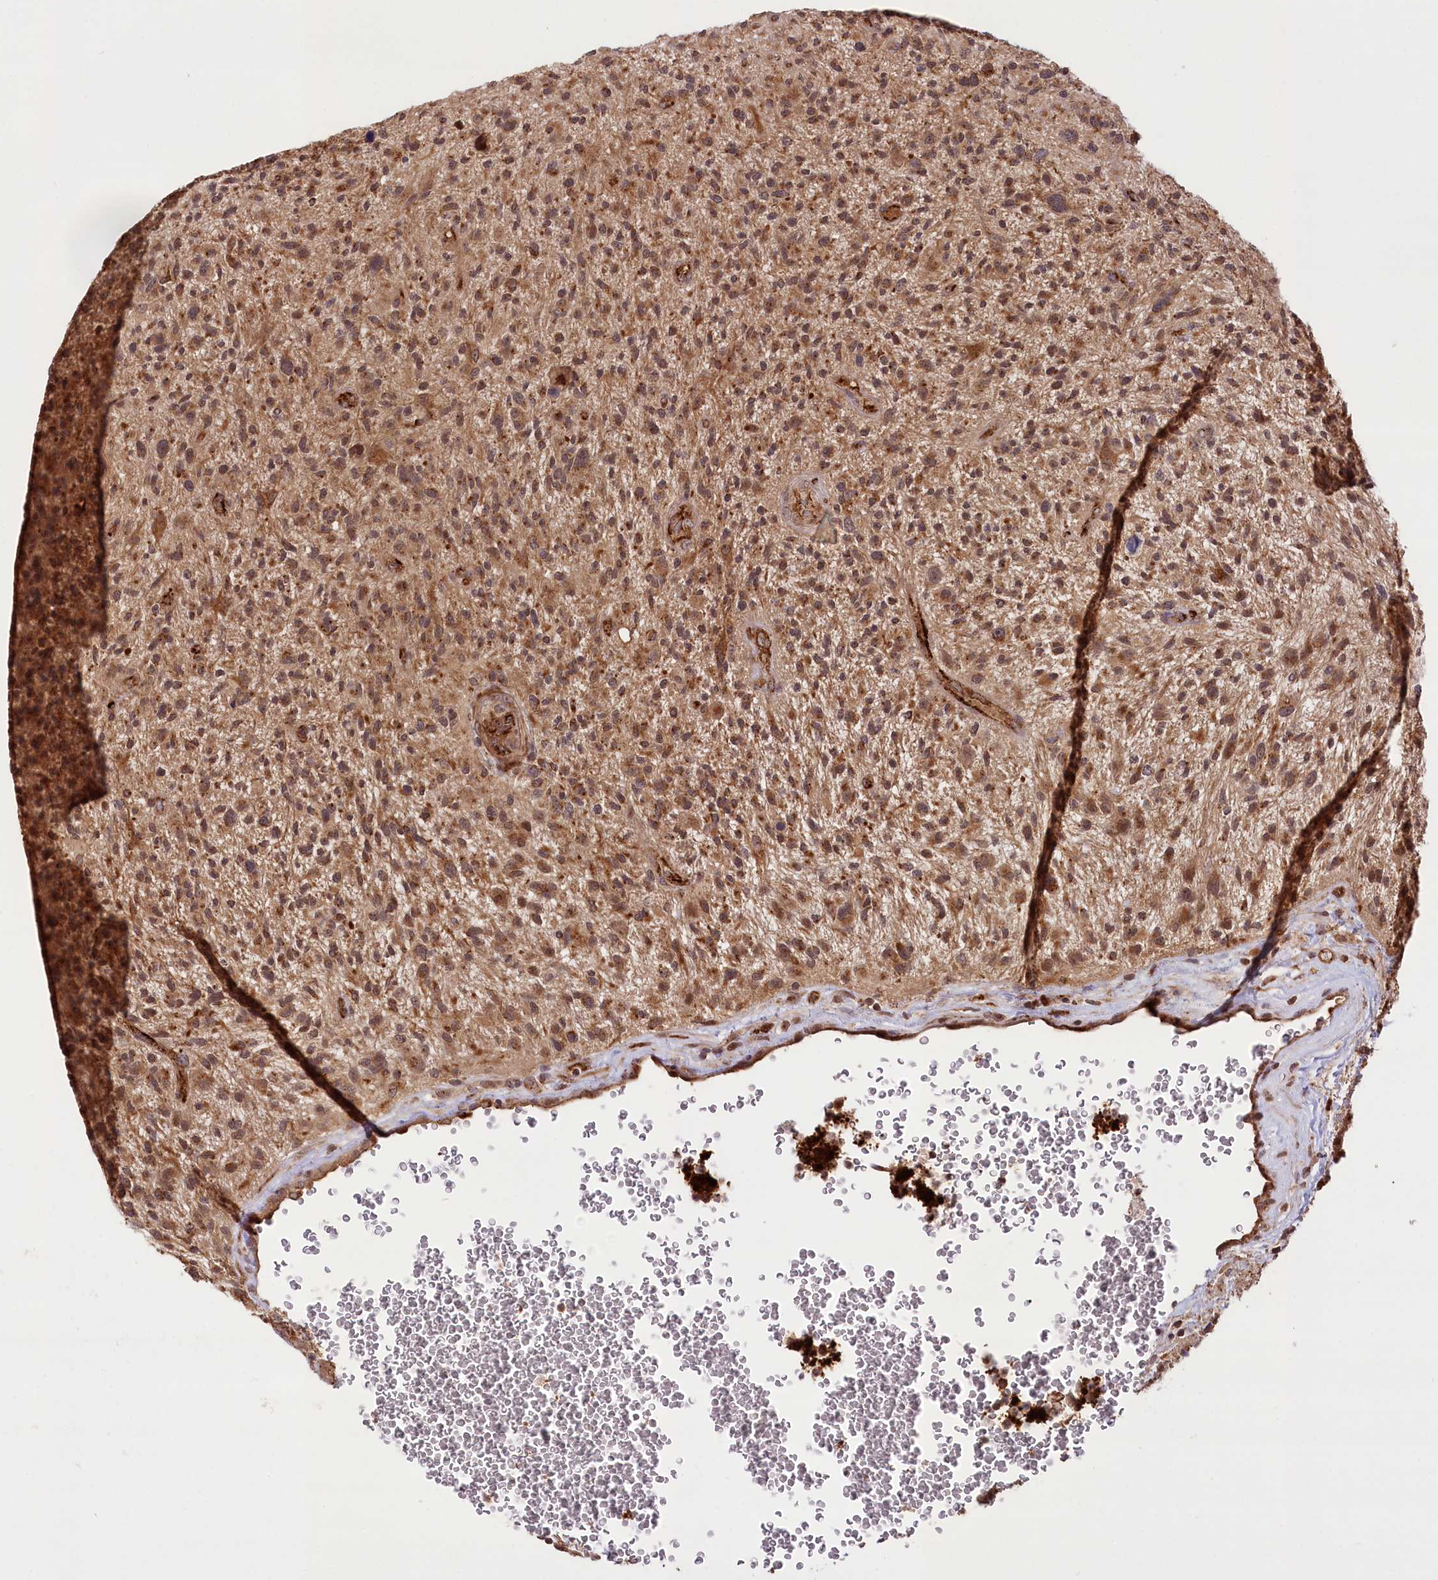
{"staining": {"intensity": "moderate", "quantity": ">75%", "location": "cytoplasmic/membranous"}, "tissue": "glioma", "cell_type": "Tumor cells", "image_type": "cancer", "snomed": [{"axis": "morphology", "description": "Glioma, malignant, High grade"}, {"axis": "topography", "description": "Brain"}], "caption": "An image showing moderate cytoplasmic/membranous staining in about >75% of tumor cells in glioma, as visualized by brown immunohistochemical staining.", "gene": "CARD19", "patient": {"sex": "male", "age": 47}}